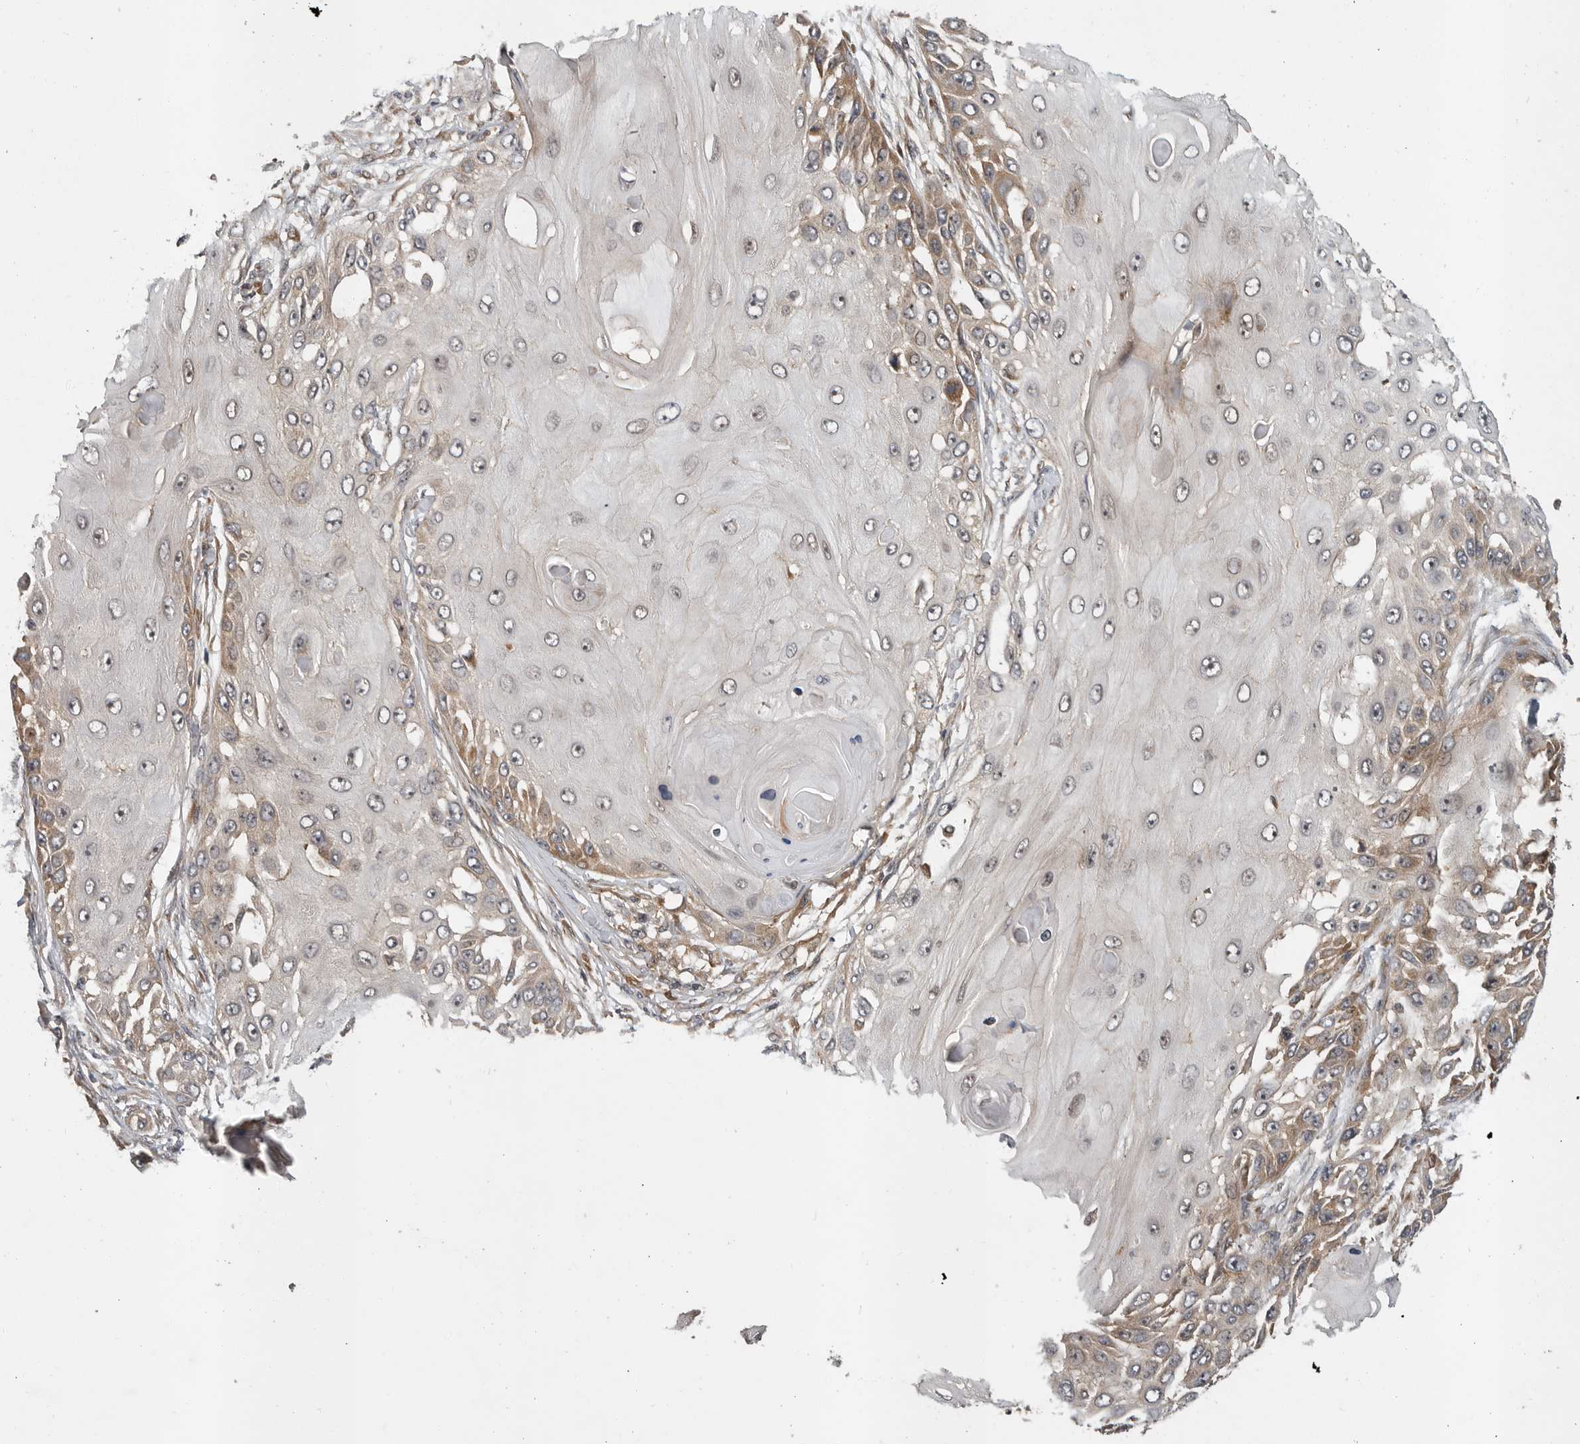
{"staining": {"intensity": "moderate", "quantity": "25%-75%", "location": "cytoplasmic/membranous"}, "tissue": "skin cancer", "cell_type": "Tumor cells", "image_type": "cancer", "snomed": [{"axis": "morphology", "description": "Squamous cell carcinoma, NOS"}, {"axis": "topography", "description": "Skin"}], "caption": "This is an image of immunohistochemistry (IHC) staining of skin cancer (squamous cell carcinoma), which shows moderate positivity in the cytoplasmic/membranous of tumor cells.", "gene": "OSBPL9", "patient": {"sex": "female", "age": 44}}